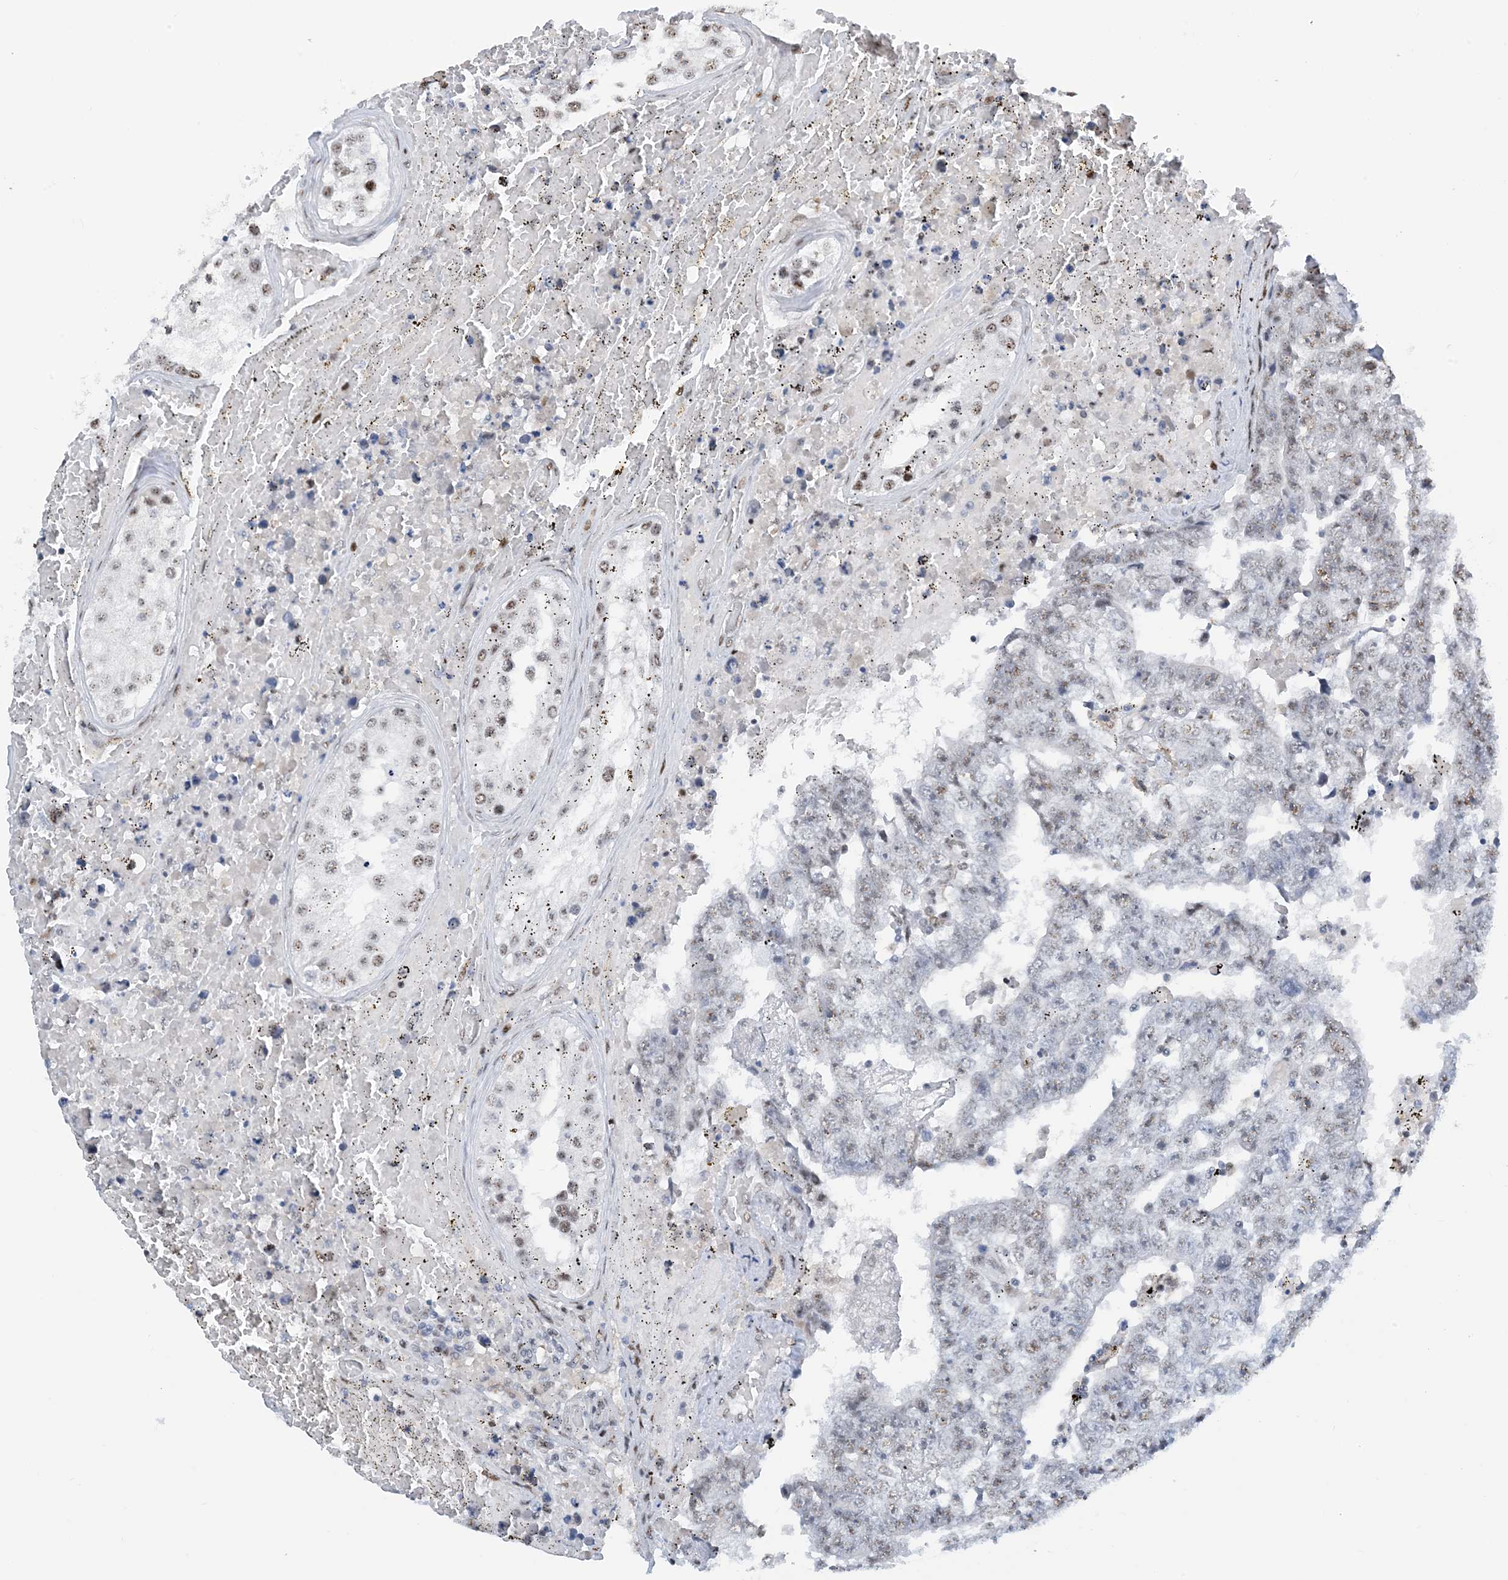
{"staining": {"intensity": "weak", "quantity": "25%-75%", "location": "nuclear"}, "tissue": "testis cancer", "cell_type": "Tumor cells", "image_type": "cancer", "snomed": [{"axis": "morphology", "description": "Carcinoma, Embryonal, NOS"}, {"axis": "topography", "description": "Testis"}], "caption": "Testis cancer (embryonal carcinoma) stained with a brown dye demonstrates weak nuclear positive positivity in approximately 25%-75% of tumor cells.", "gene": "HEMK1", "patient": {"sex": "male", "age": 25}}